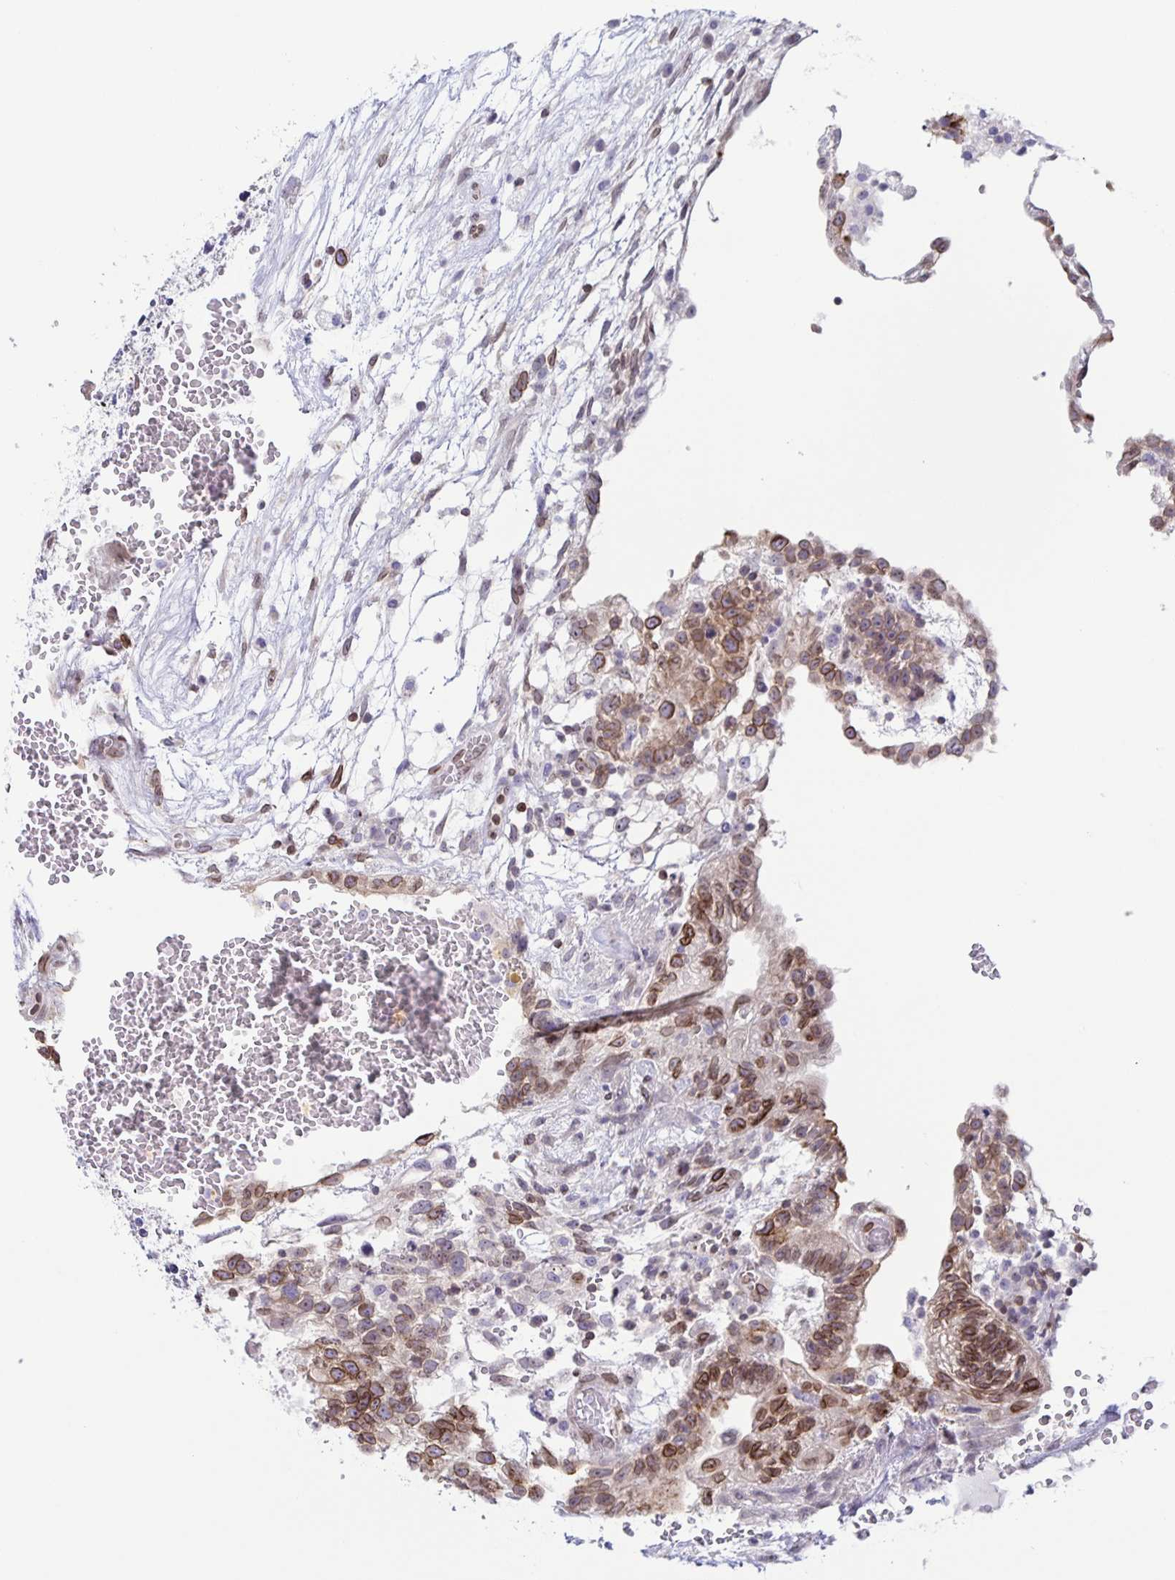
{"staining": {"intensity": "strong", "quantity": "25%-75%", "location": "cytoplasmic/membranous,nuclear"}, "tissue": "testis cancer", "cell_type": "Tumor cells", "image_type": "cancer", "snomed": [{"axis": "morphology", "description": "Normal tissue, NOS"}, {"axis": "morphology", "description": "Carcinoma, Embryonal, NOS"}, {"axis": "topography", "description": "Testis"}], "caption": "Immunohistochemical staining of human testis embryonal carcinoma shows strong cytoplasmic/membranous and nuclear protein staining in about 25%-75% of tumor cells. The protein is shown in brown color, while the nuclei are stained blue.", "gene": "SYNE2", "patient": {"sex": "male", "age": 32}}